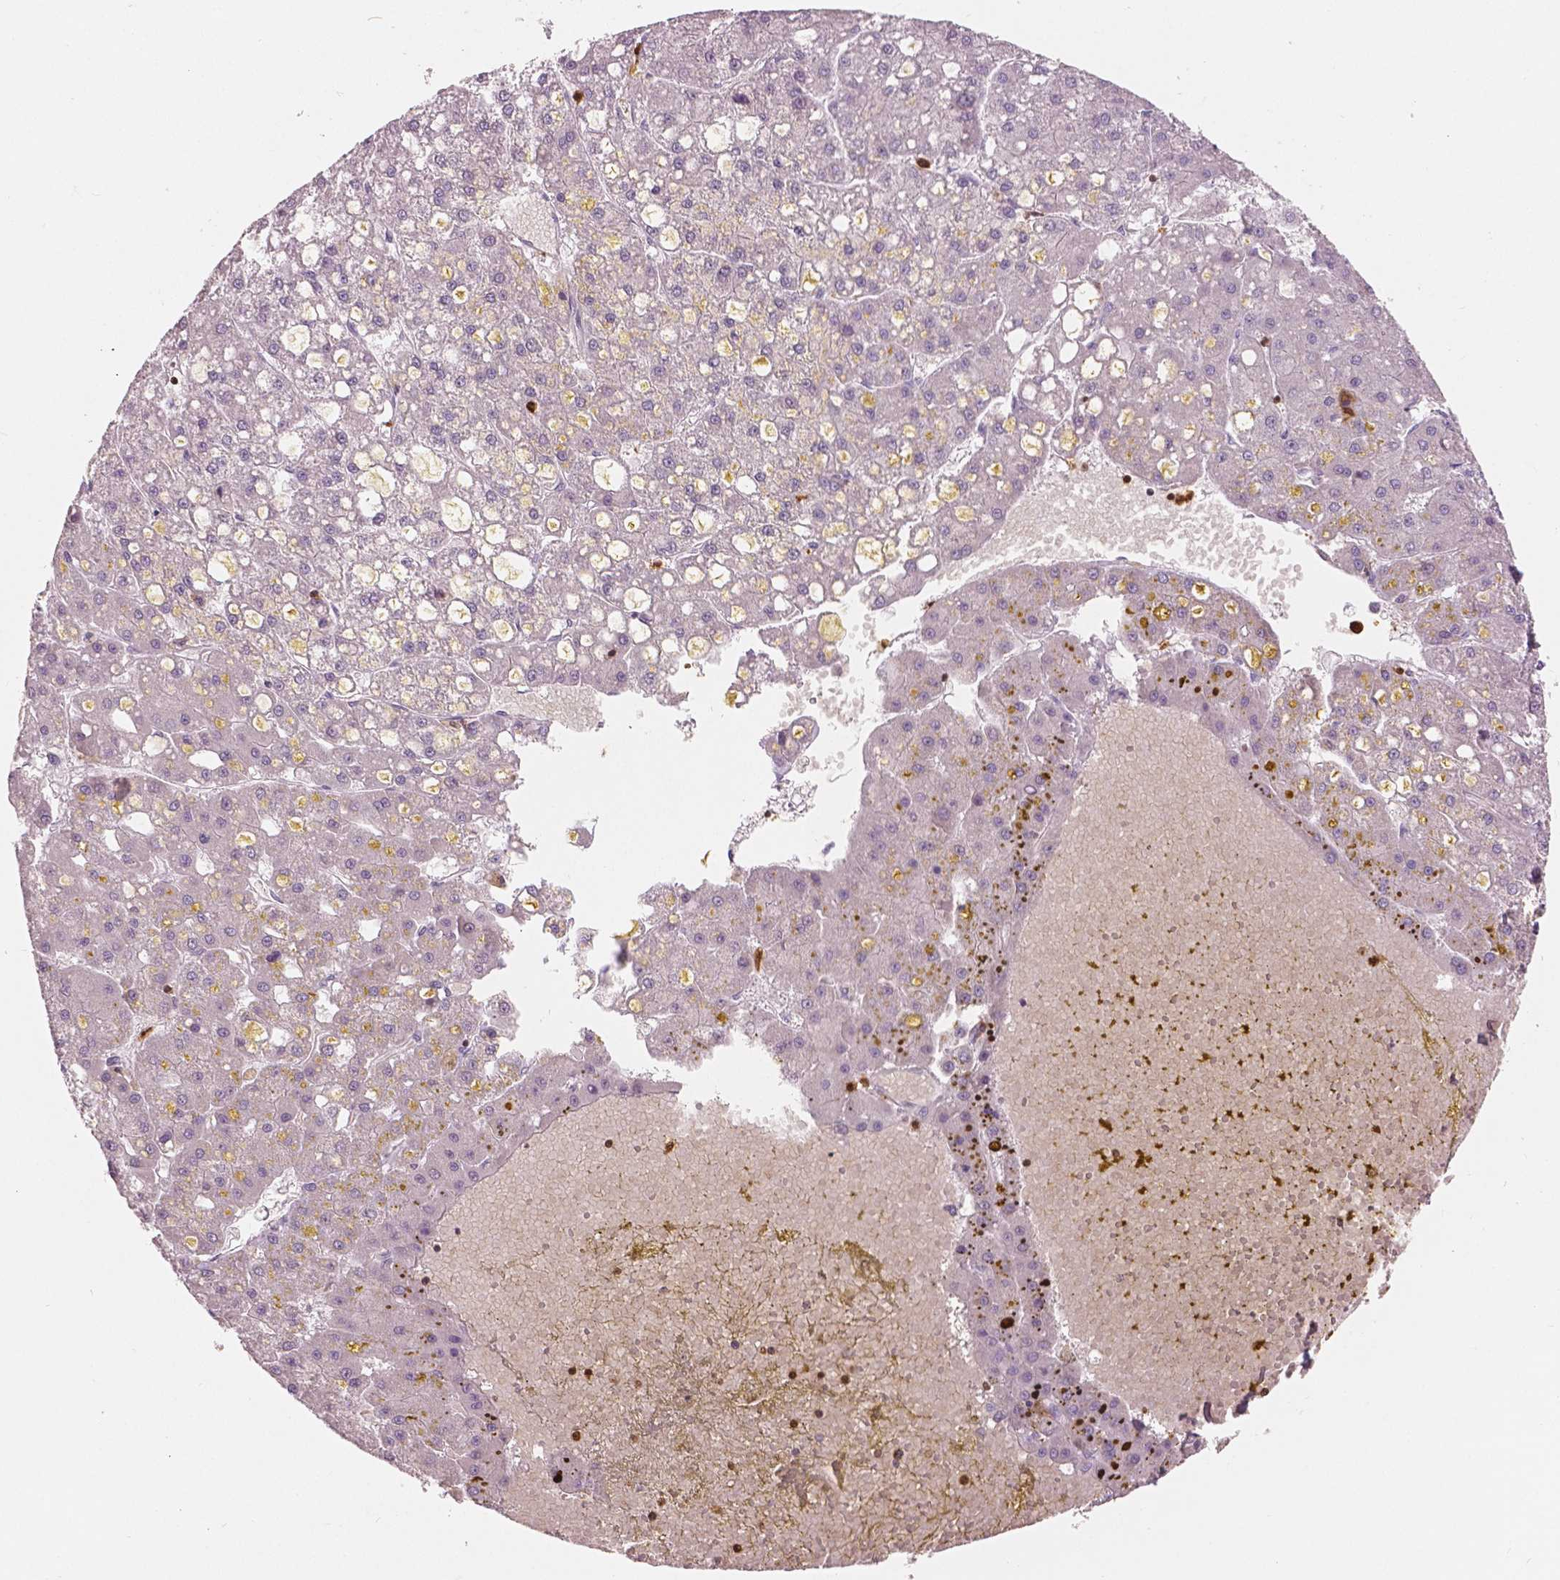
{"staining": {"intensity": "negative", "quantity": "none", "location": "none"}, "tissue": "liver cancer", "cell_type": "Tumor cells", "image_type": "cancer", "snomed": [{"axis": "morphology", "description": "Carcinoma, Hepatocellular, NOS"}, {"axis": "topography", "description": "Liver"}], "caption": "A high-resolution photomicrograph shows IHC staining of liver hepatocellular carcinoma, which reveals no significant staining in tumor cells.", "gene": "S100A4", "patient": {"sex": "male", "age": 67}}